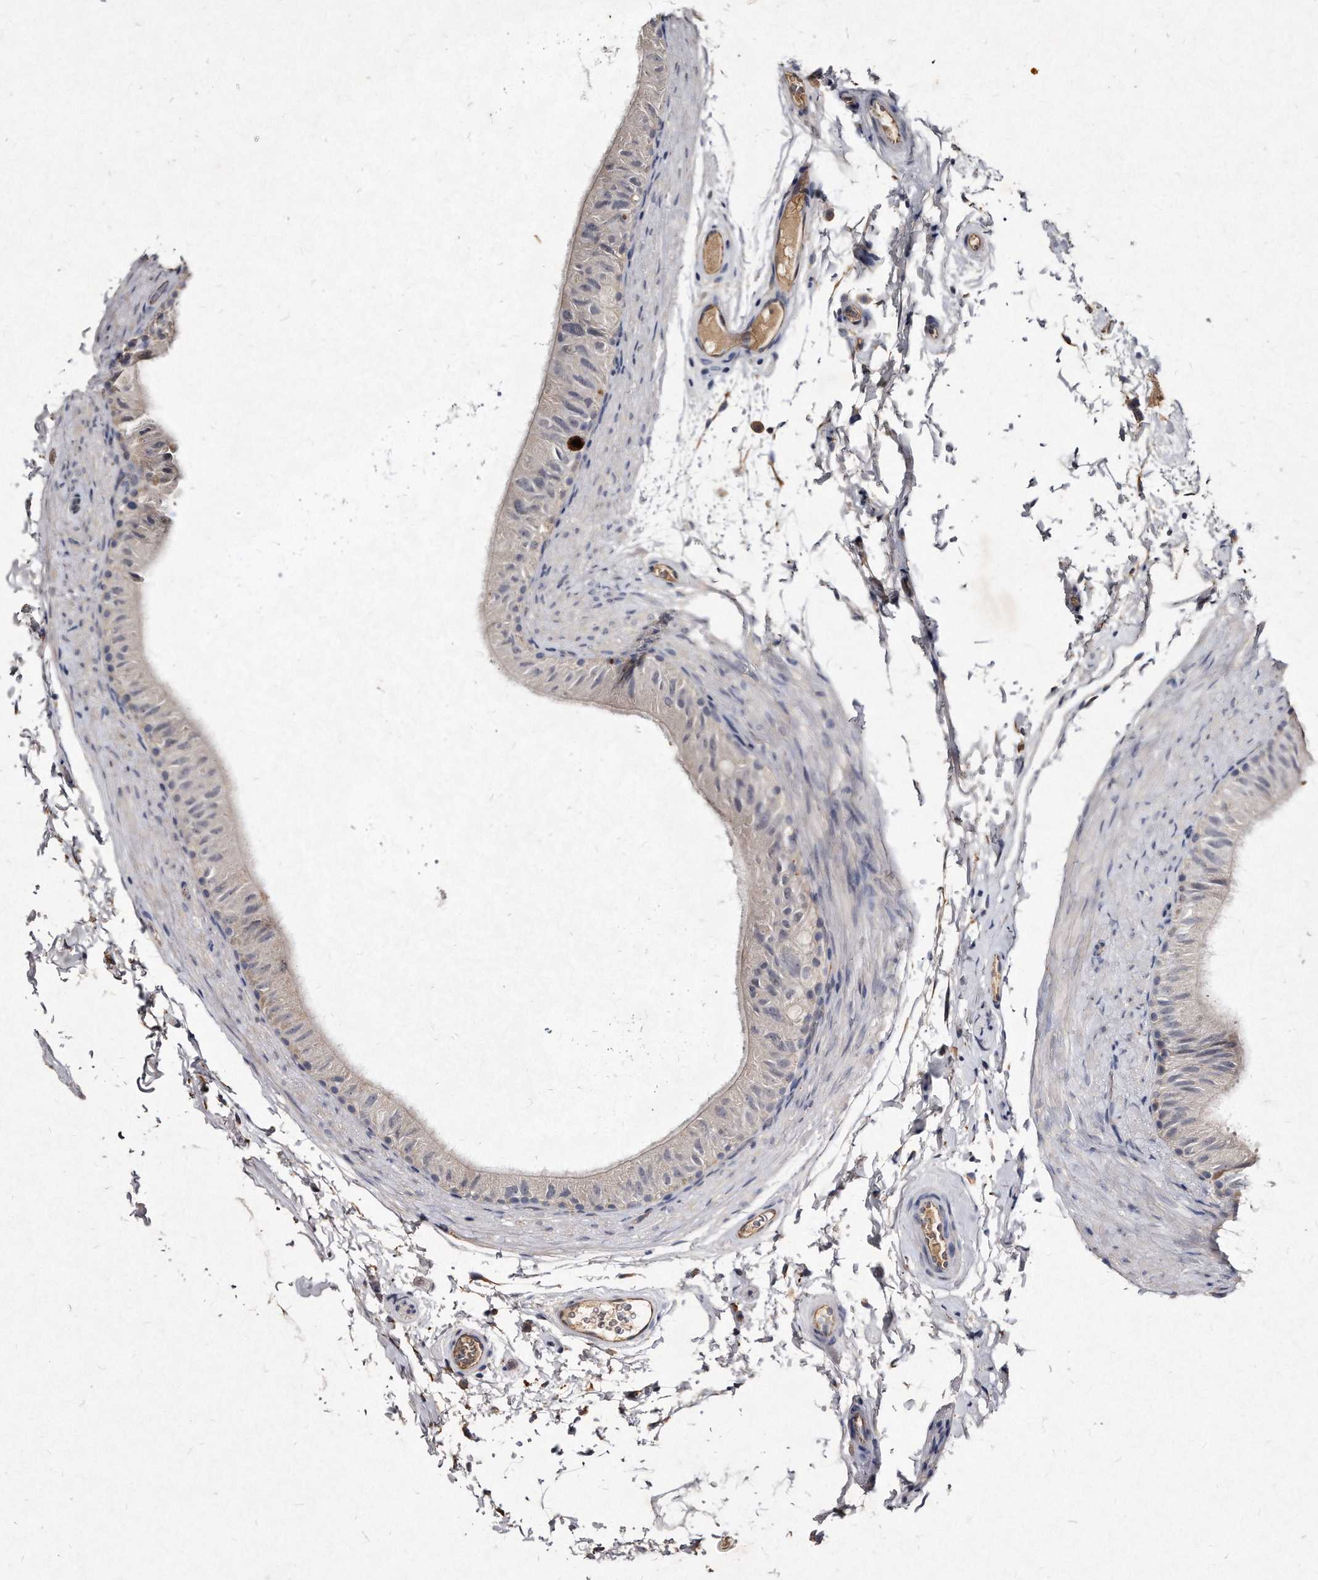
{"staining": {"intensity": "negative", "quantity": "none", "location": "none"}, "tissue": "epididymis", "cell_type": "Glandular cells", "image_type": "normal", "snomed": [{"axis": "morphology", "description": "Normal tissue, NOS"}, {"axis": "topography", "description": "Epididymis"}], "caption": "Immunohistochemistry photomicrograph of normal epididymis: epididymis stained with DAB (3,3'-diaminobenzidine) reveals no significant protein positivity in glandular cells. (DAB (3,3'-diaminobenzidine) immunohistochemistry with hematoxylin counter stain).", "gene": "KLHDC3", "patient": {"sex": "male", "age": 49}}